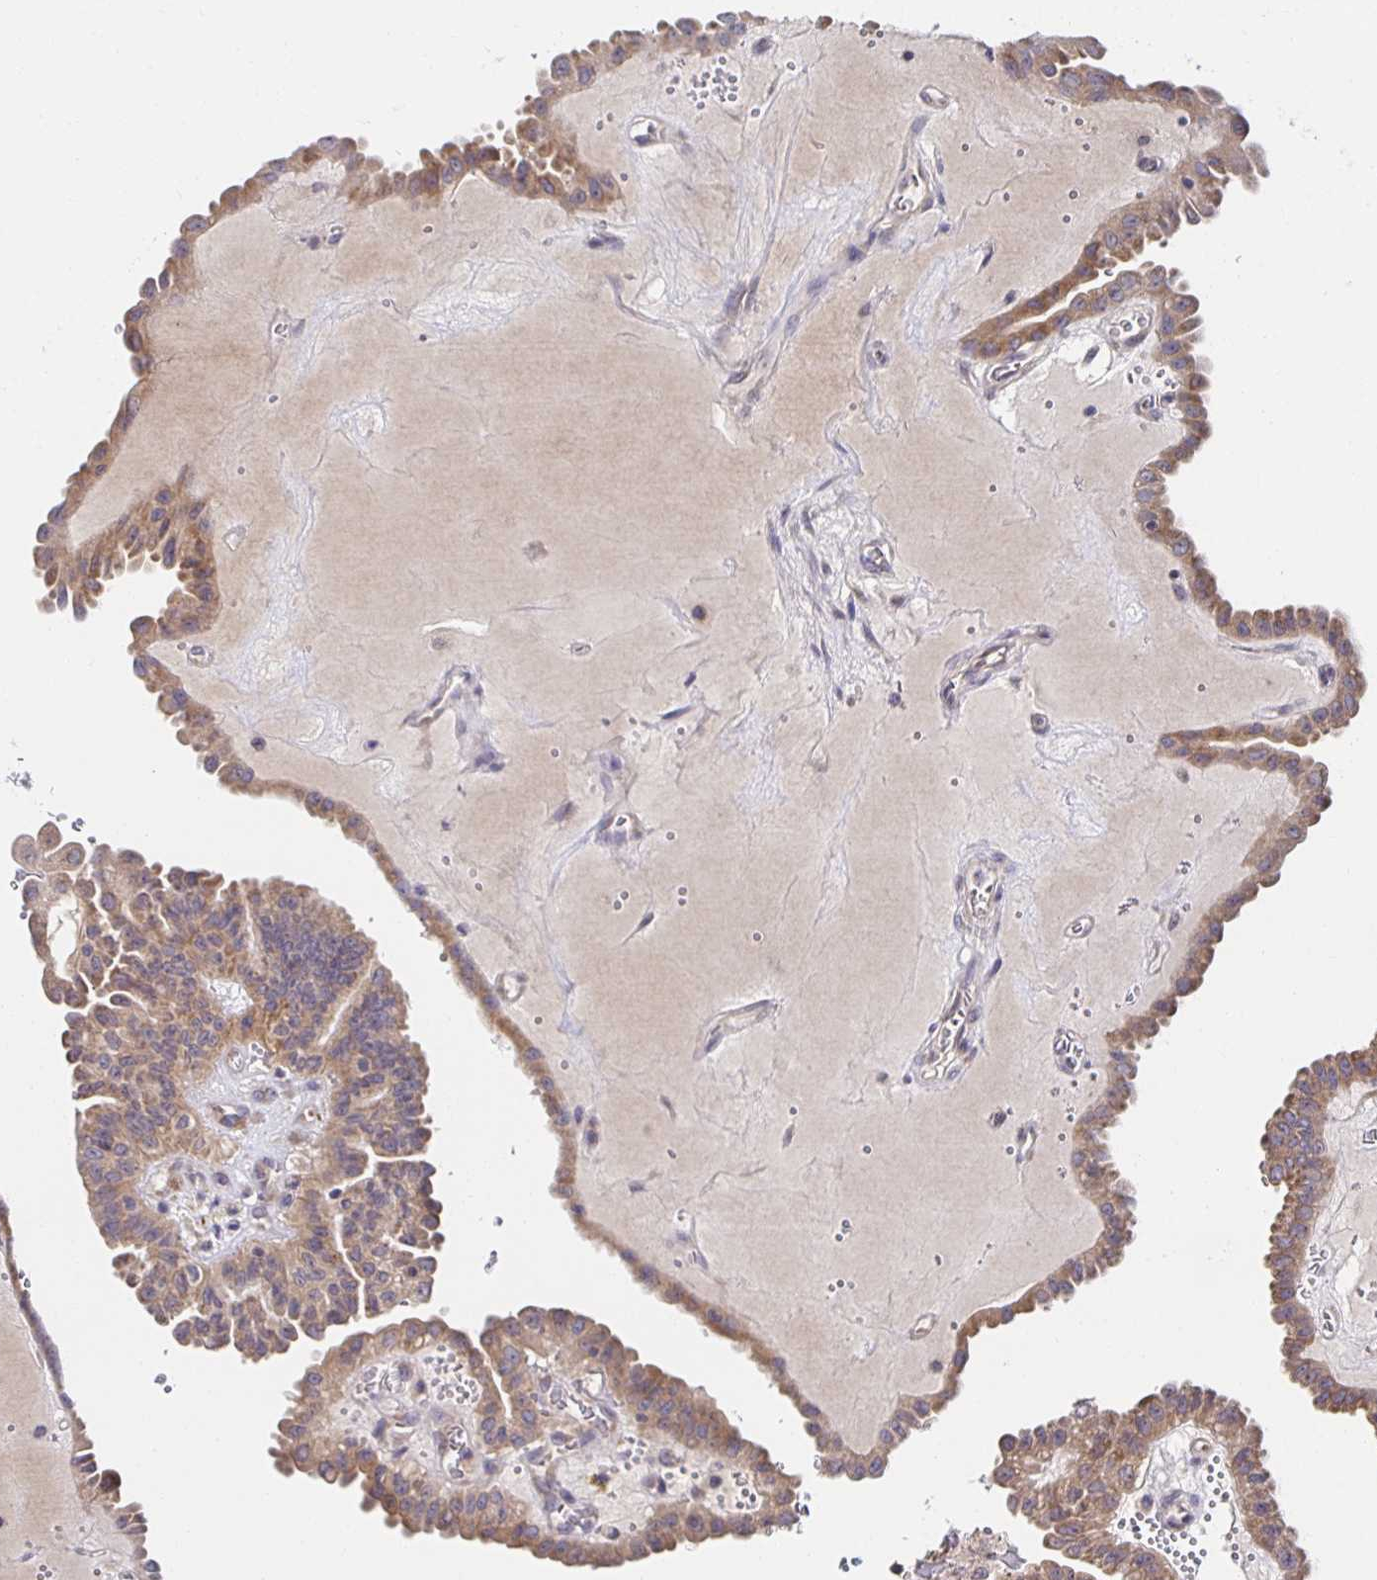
{"staining": {"intensity": "moderate", "quantity": ">75%", "location": "cytoplasmic/membranous"}, "tissue": "thyroid cancer", "cell_type": "Tumor cells", "image_type": "cancer", "snomed": [{"axis": "morphology", "description": "Papillary adenocarcinoma, NOS"}, {"axis": "topography", "description": "Thyroid gland"}], "caption": "Tumor cells demonstrate medium levels of moderate cytoplasmic/membranous expression in approximately >75% of cells in thyroid cancer.", "gene": "BAD", "patient": {"sex": "male", "age": 87}}